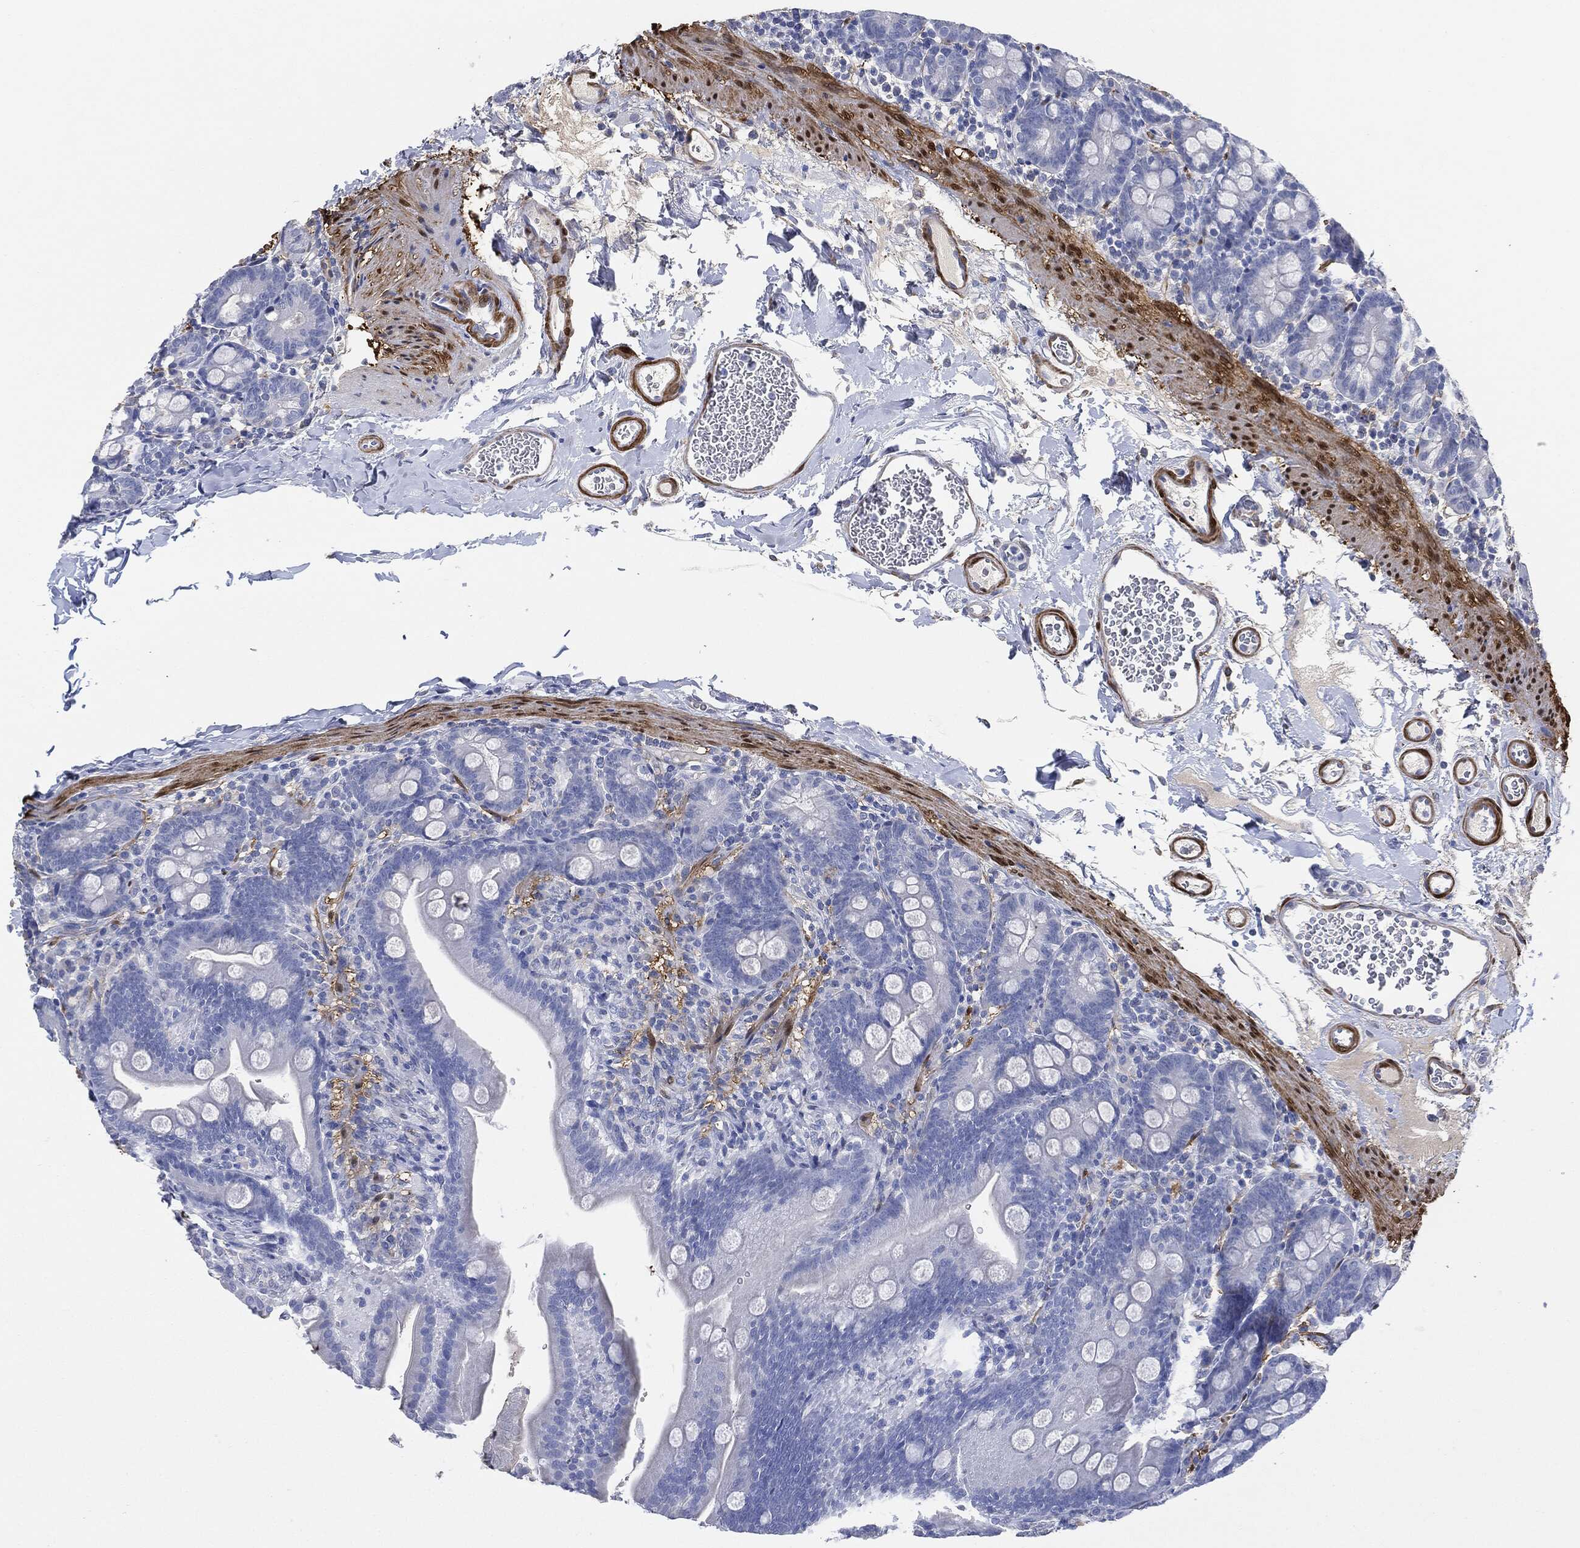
{"staining": {"intensity": "negative", "quantity": "none", "location": "none"}, "tissue": "small intestine", "cell_type": "Glandular cells", "image_type": "normal", "snomed": [{"axis": "morphology", "description": "Normal tissue, NOS"}, {"axis": "topography", "description": "Small intestine"}], "caption": "DAB immunohistochemical staining of benign human small intestine exhibits no significant staining in glandular cells. The staining is performed using DAB brown chromogen with nuclei counter-stained in using hematoxylin.", "gene": "TAGLN", "patient": {"sex": "female", "age": 44}}